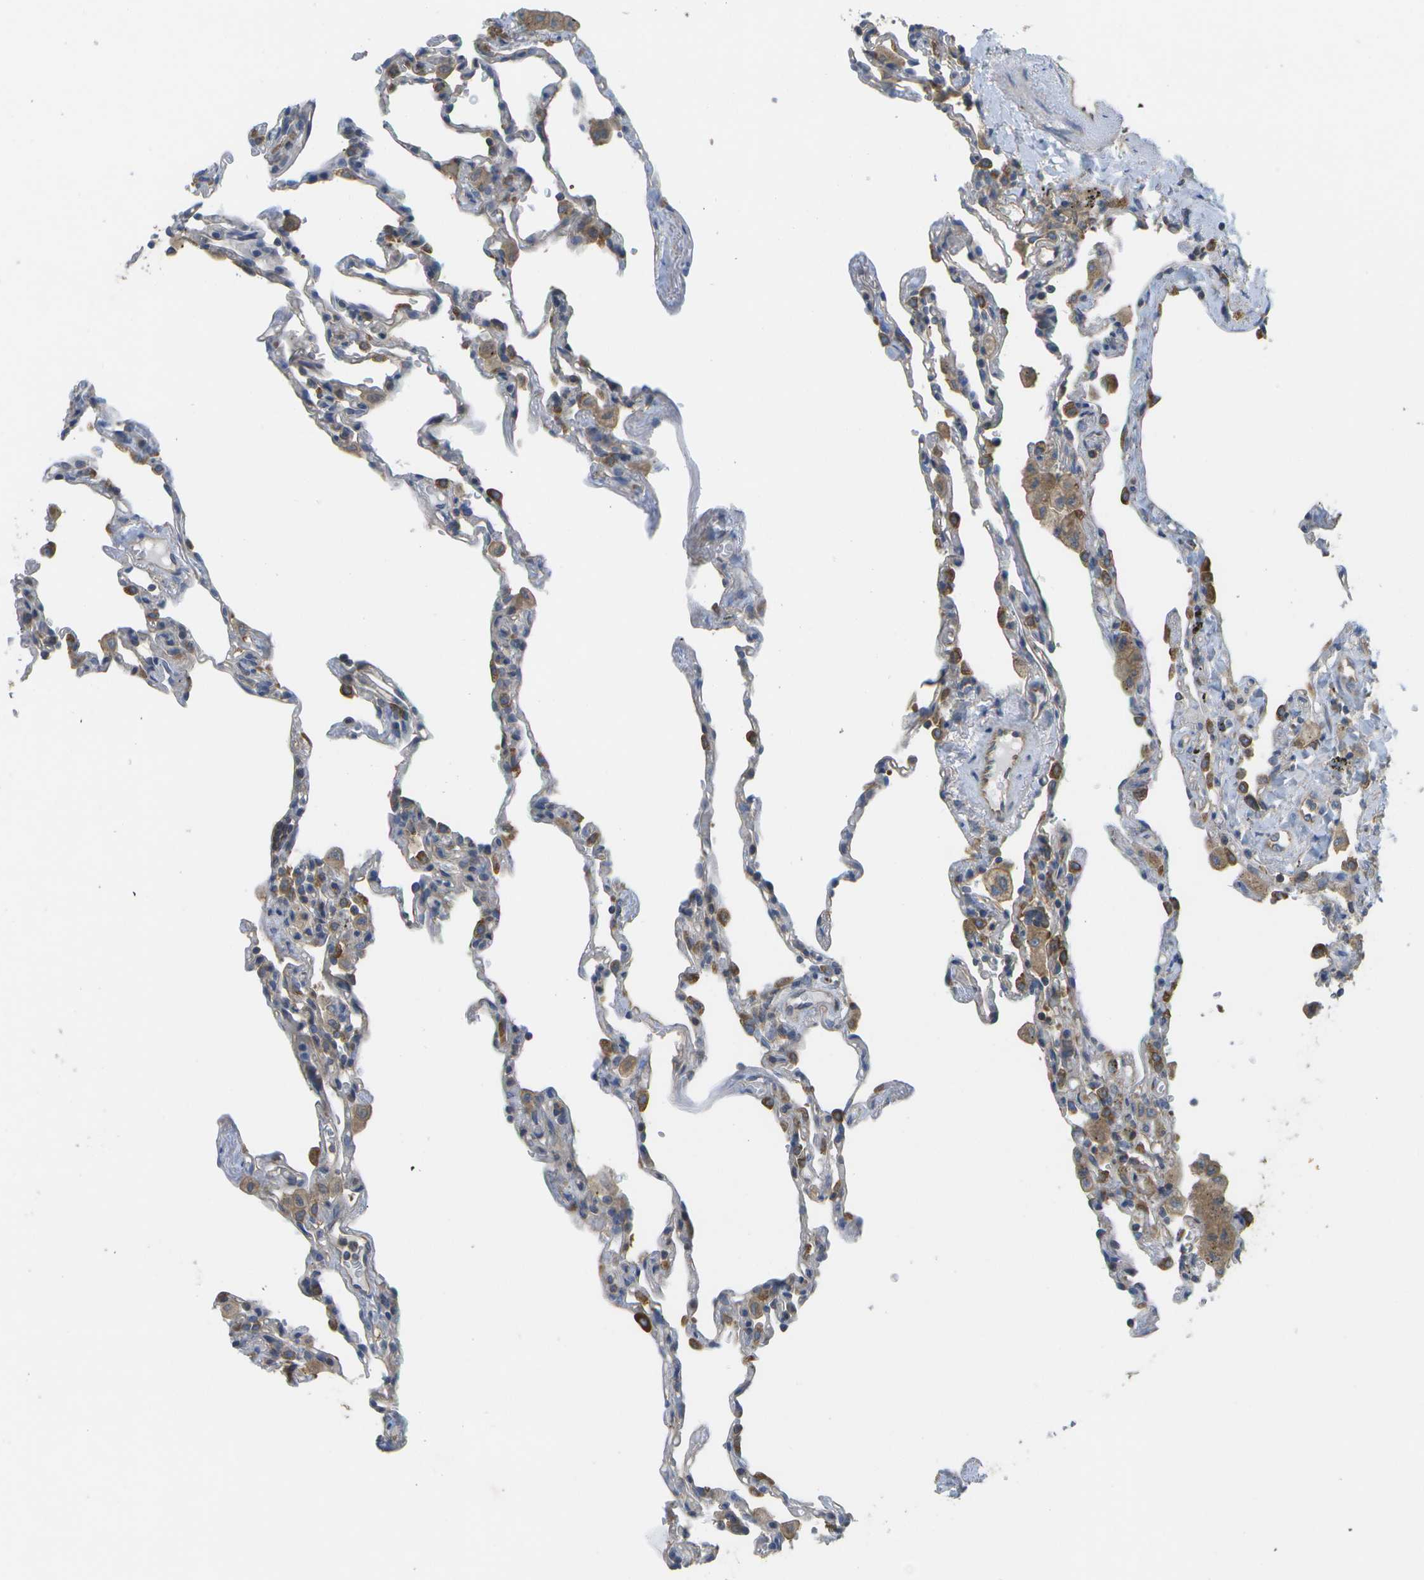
{"staining": {"intensity": "moderate", "quantity": "<25%", "location": "cytoplasmic/membranous"}, "tissue": "lung", "cell_type": "Alveolar cells", "image_type": "normal", "snomed": [{"axis": "morphology", "description": "Normal tissue, NOS"}, {"axis": "topography", "description": "Lung"}], "caption": "Immunohistochemistry histopathology image of unremarkable lung: lung stained using immunohistochemistry (IHC) shows low levels of moderate protein expression localized specifically in the cytoplasmic/membranous of alveolar cells, appearing as a cytoplasmic/membranous brown color.", "gene": "DPM3", "patient": {"sex": "male", "age": 59}}